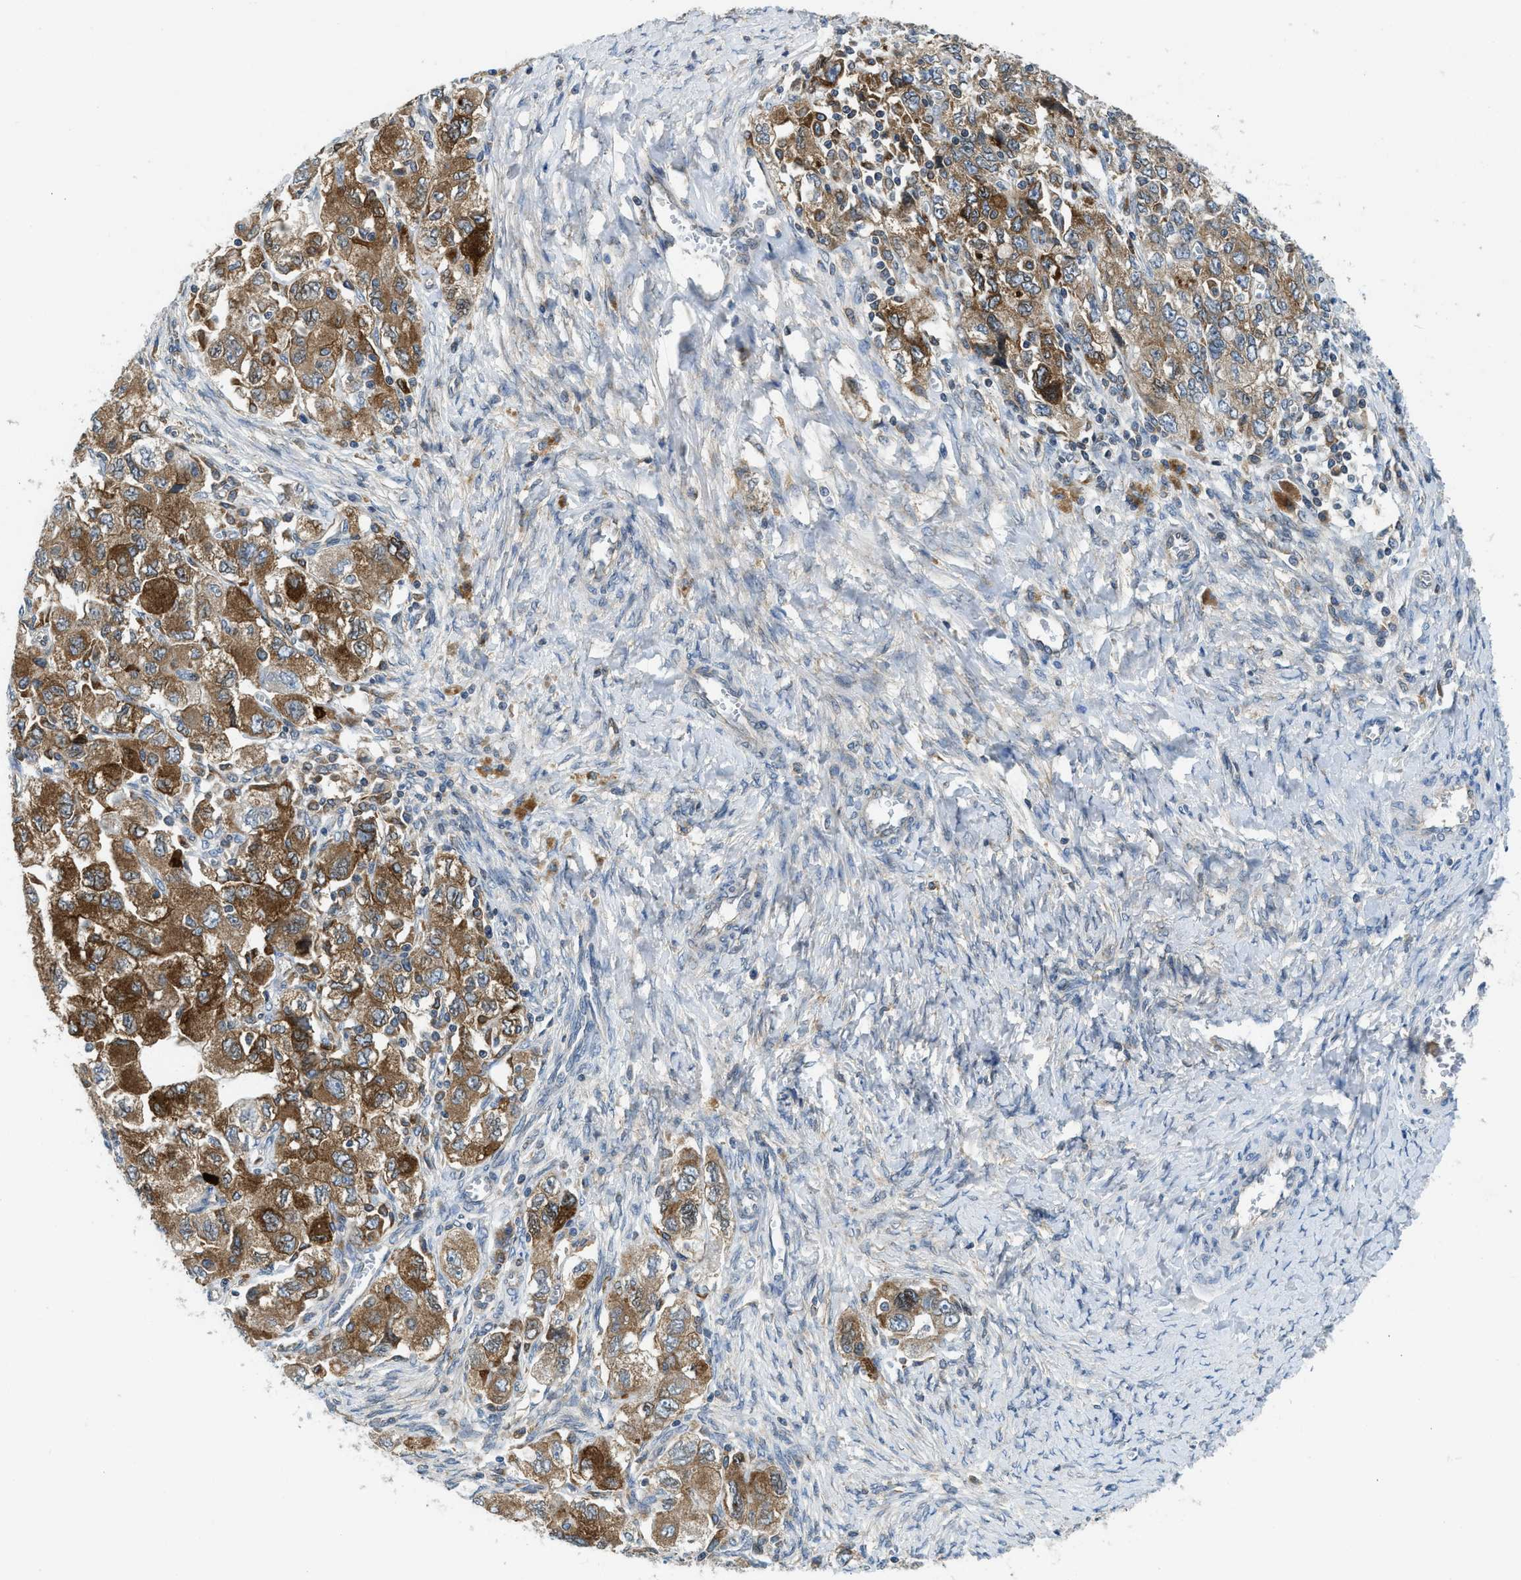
{"staining": {"intensity": "moderate", "quantity": ">75%", "location": "cytoplasmic/membranous"}, "tissue": "ovarian cancer", "cell_type": "Tumor cells", "image_type": "cancer", "snomed": [{"axis": "morphology", "description": "Carcinoma, NOS"}, {"axis": "morphology", "description": "Cystadenocarcinoma, serous, NOS"}, {"axis": "topography", "description": "Ovary"}], "caption": "High-magnification brightfield microscopy of ovarian carcinoma stained with DAB (brown) and counterstained with hematoxylin (blue). tumor cells exhibit moderate cytoplasmic/membranous expression is identified in about>75% of cells.", "gene": "BCAP31", "patient": {"sex": "female", "age": 69}}